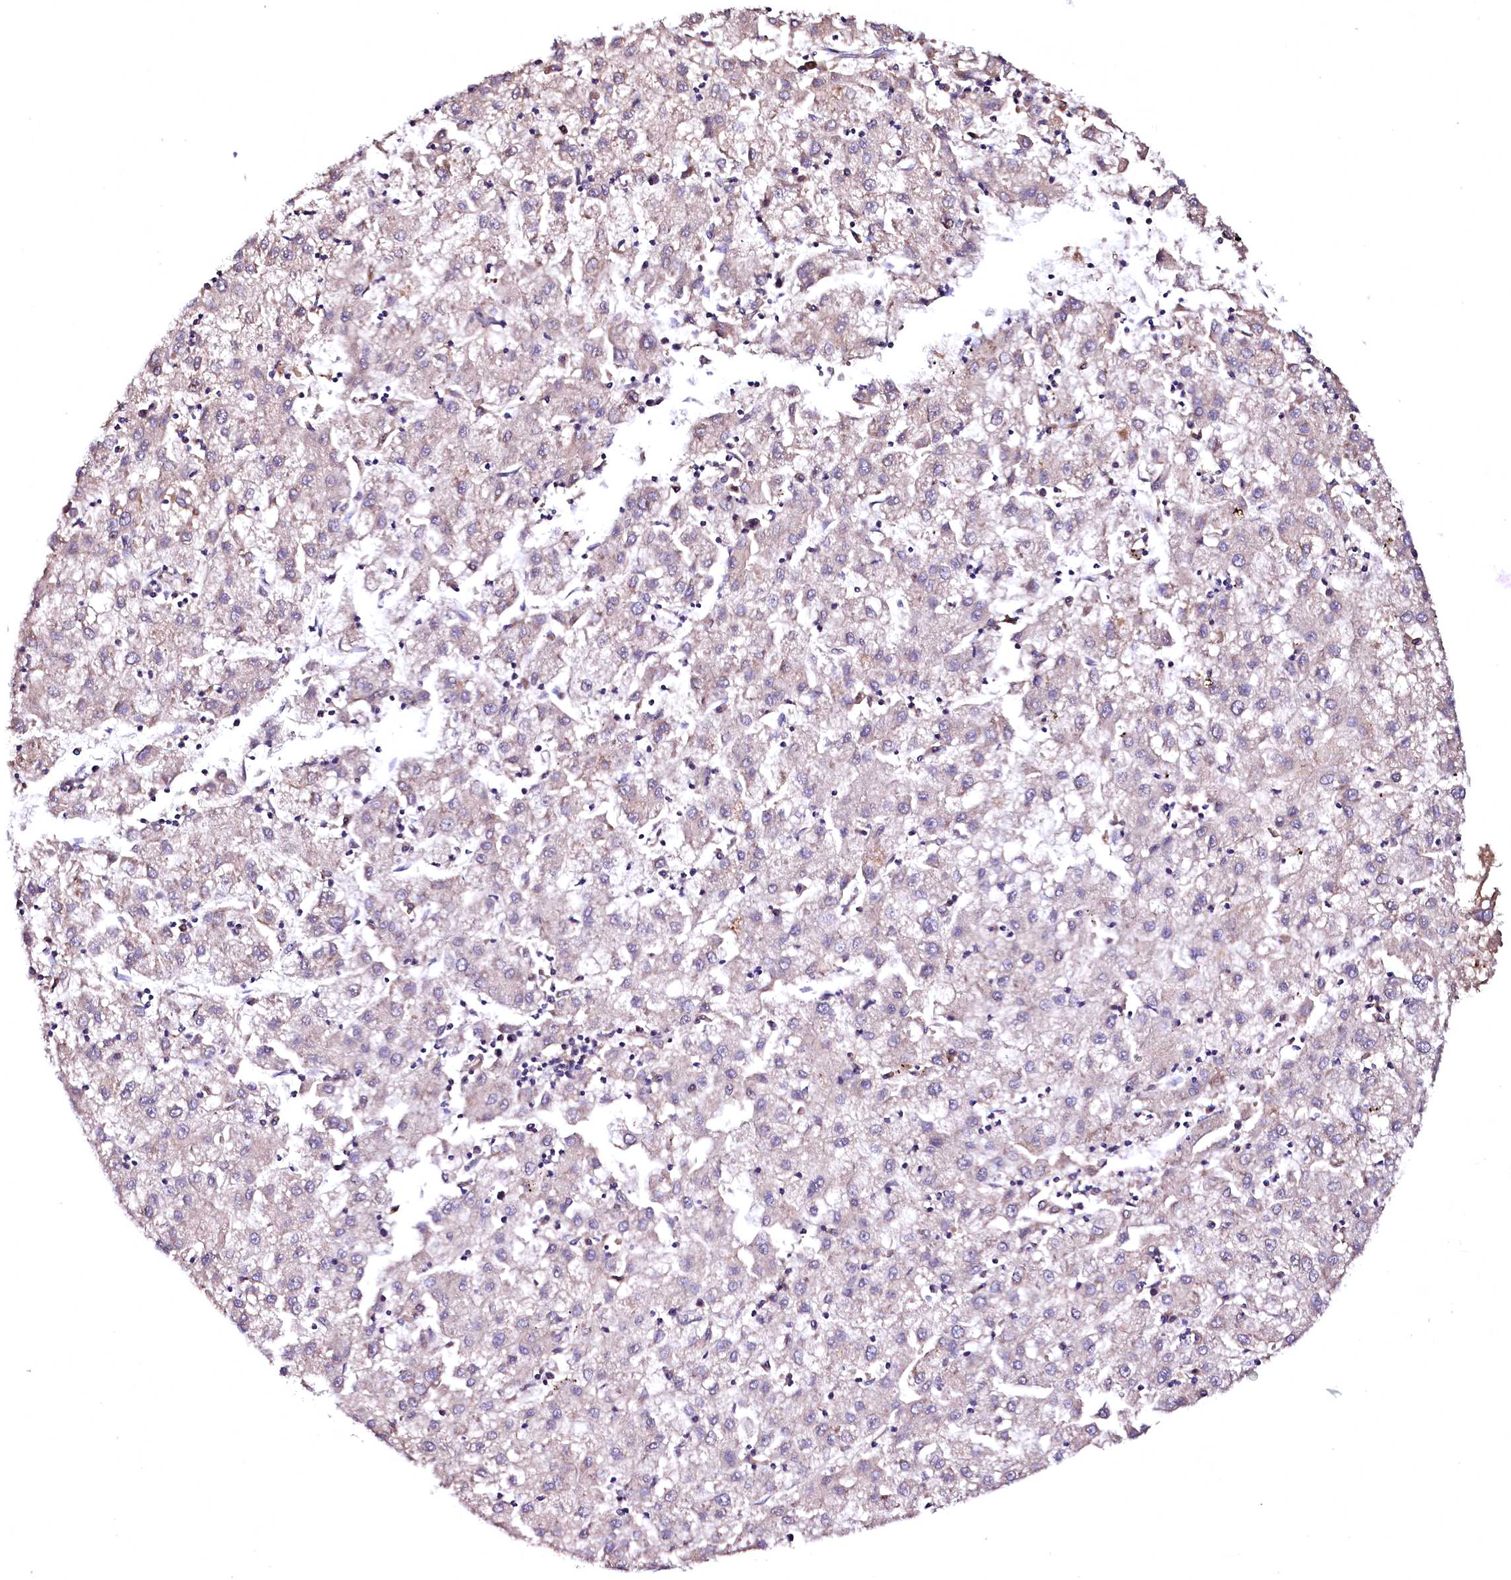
{"staining": {"intensity": "negative", "quantity": "none", "location": "none"}, "tissue": "liver cancer", "cell_type": "Tumor cells", "image_type": "cancer", "snomed": [{"axis": "morphology", "description": "Carcinoma, Hepatocellular, NOS"}, {"axis": "topography", "description": "Liver"}], "caption": "High magnification brightfield microscopy of liver cancer stained with DAB (3,3'-diaminobenzidine) (brown) and counterstained with hematoxylin (blue): tumor cells show no significant staining.", "gene": "GPR176", "patient": {"sex": "male", "age": 72}}